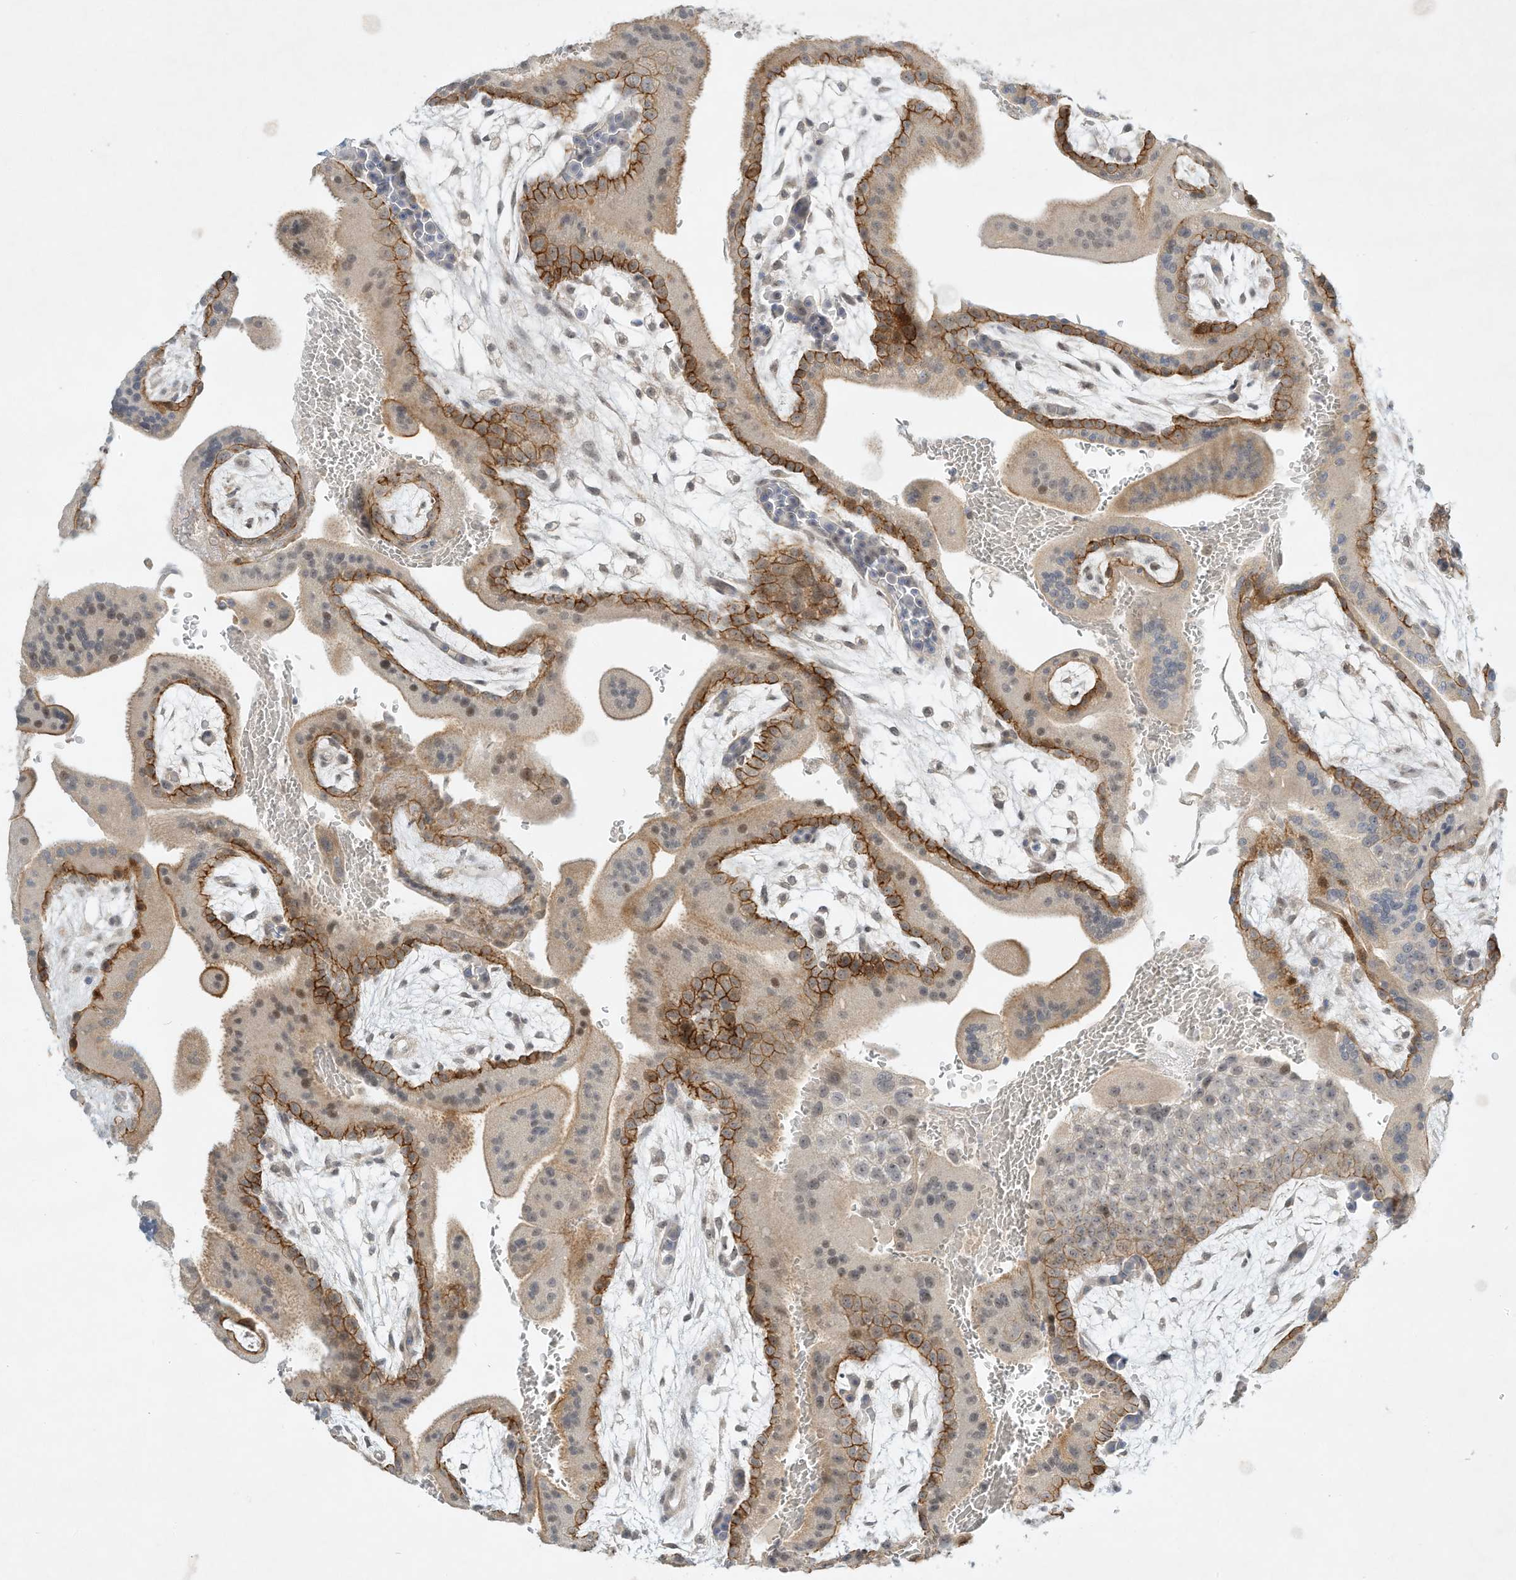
{"staining": {"intensity": "weak", "quantity": "25%-75%", "location": "cytoplasmic/membranous,nuclear"}, "tissue": "placenta", "cell_type": "Decidual cells", "image_type": "normal", "snomed": [{"axis": "morphology", "description": "Normal tissue, NOS"}, {"axis": "topography", "description": "Placenta"}], "caption": "The photomicrograph displays a brown stain indicating the presence of a protein in the cytoplasmic/membranous,nuclear of decidual cells in placenta.", "gene": "PAK6", "patient": {"sex": "female", "age": 35}}